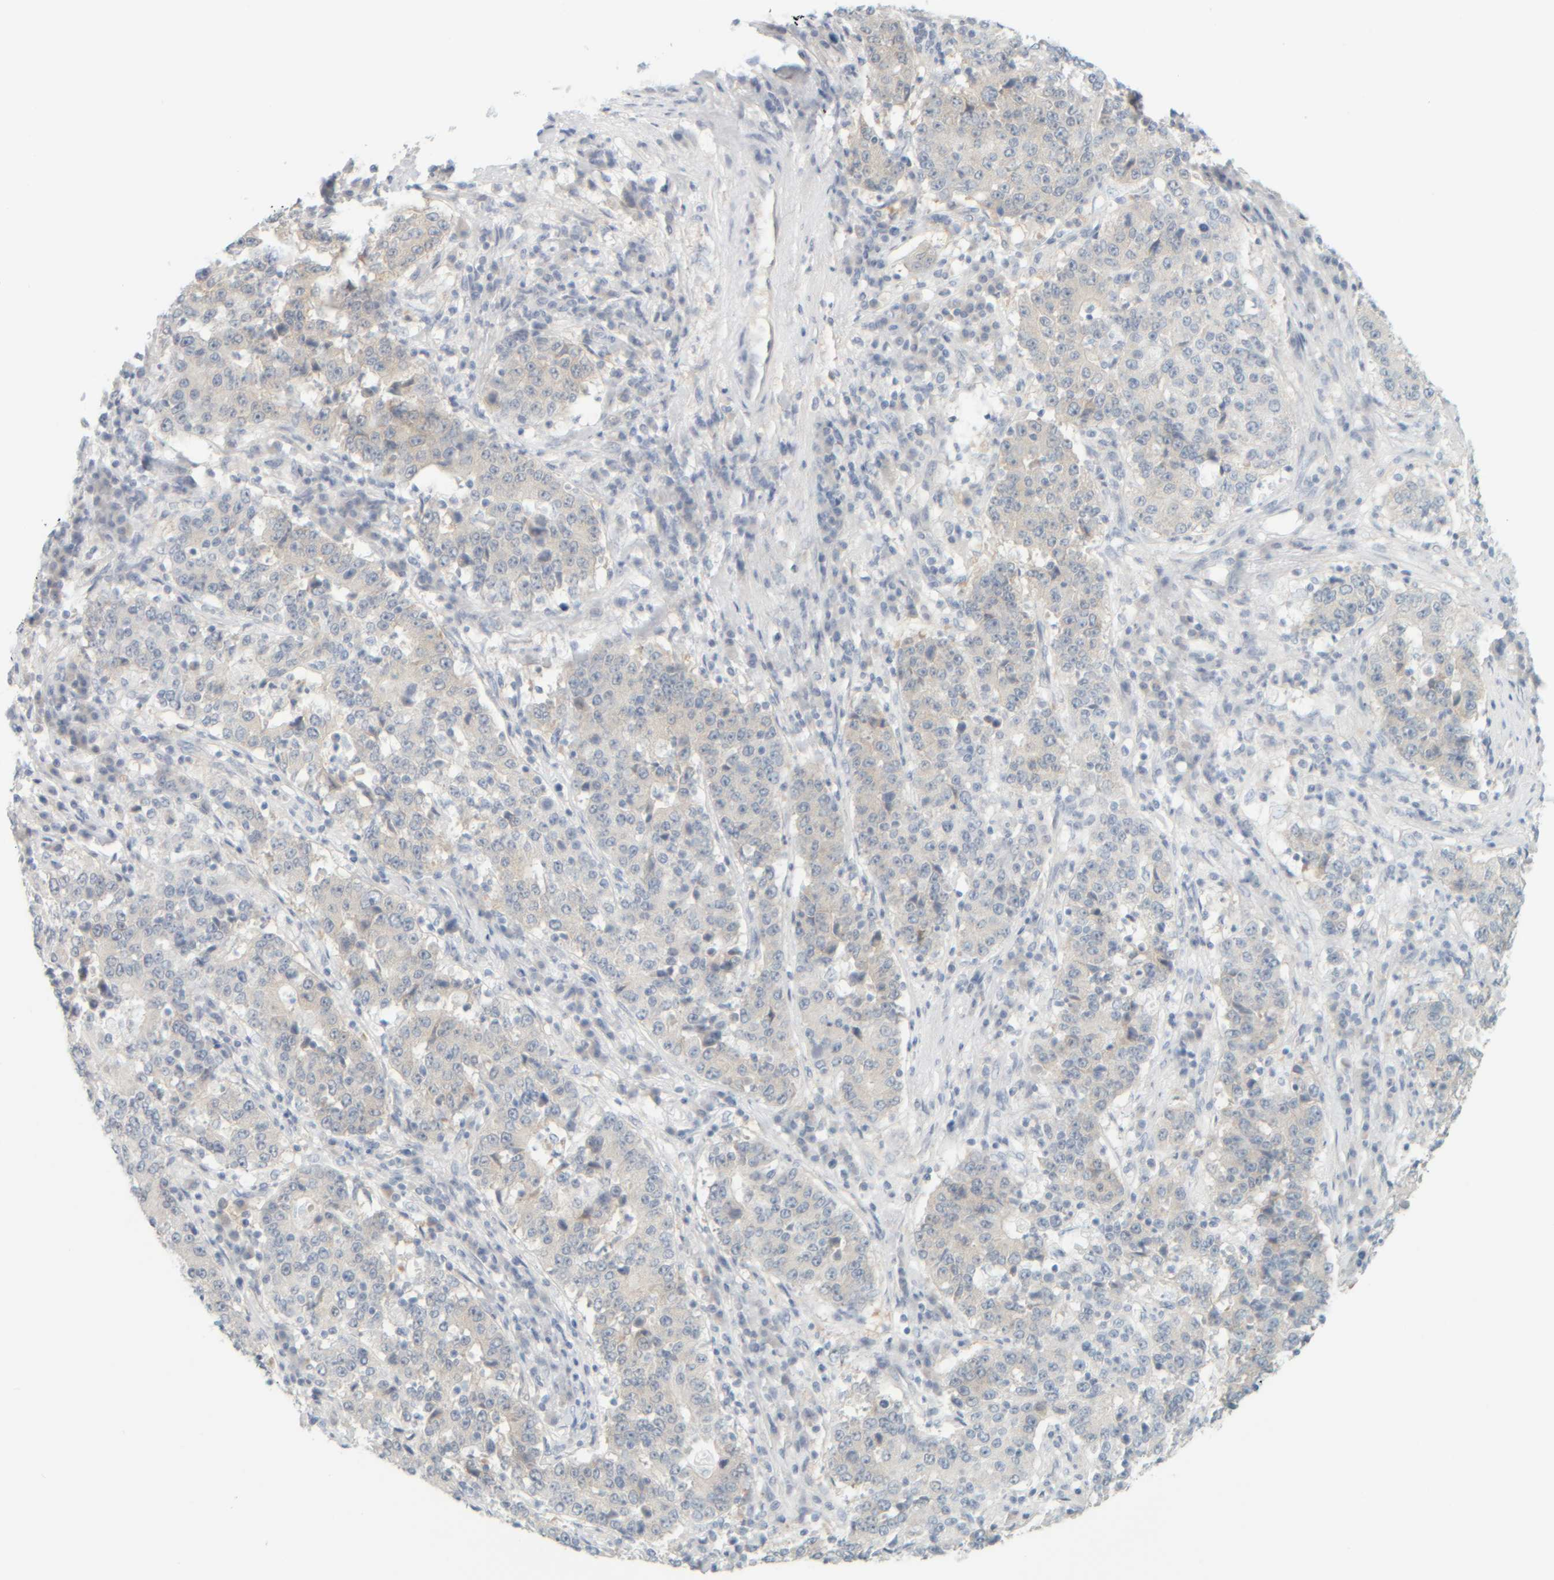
{"staining": {"intensity": "negative", "quantity": "none", "location": "none"}, "tissue": "stomach cancer", "cell_type": "Tumor cells", "image_type": "cancer", "snomed": [{"axis": "morphology", "description": "Adenocarcinoma, NOS"}, {"axis": "topography", "description": "Stomach"}], "caption": "Immunohistochemistry micrograph of neoplastic tissue: human adenocarcinoma (stomach) stained with DAB (3,3'-diaminobenzidine) reveals no significant protein expression in tumor cells. Brightfield microscopy of IHC stained with DAB (brown) and hematoxylin (blue), captured at high magnification.", "gene": "PTGES3L-AARSD1", "patient": {"sex": "male", "age": 59}}